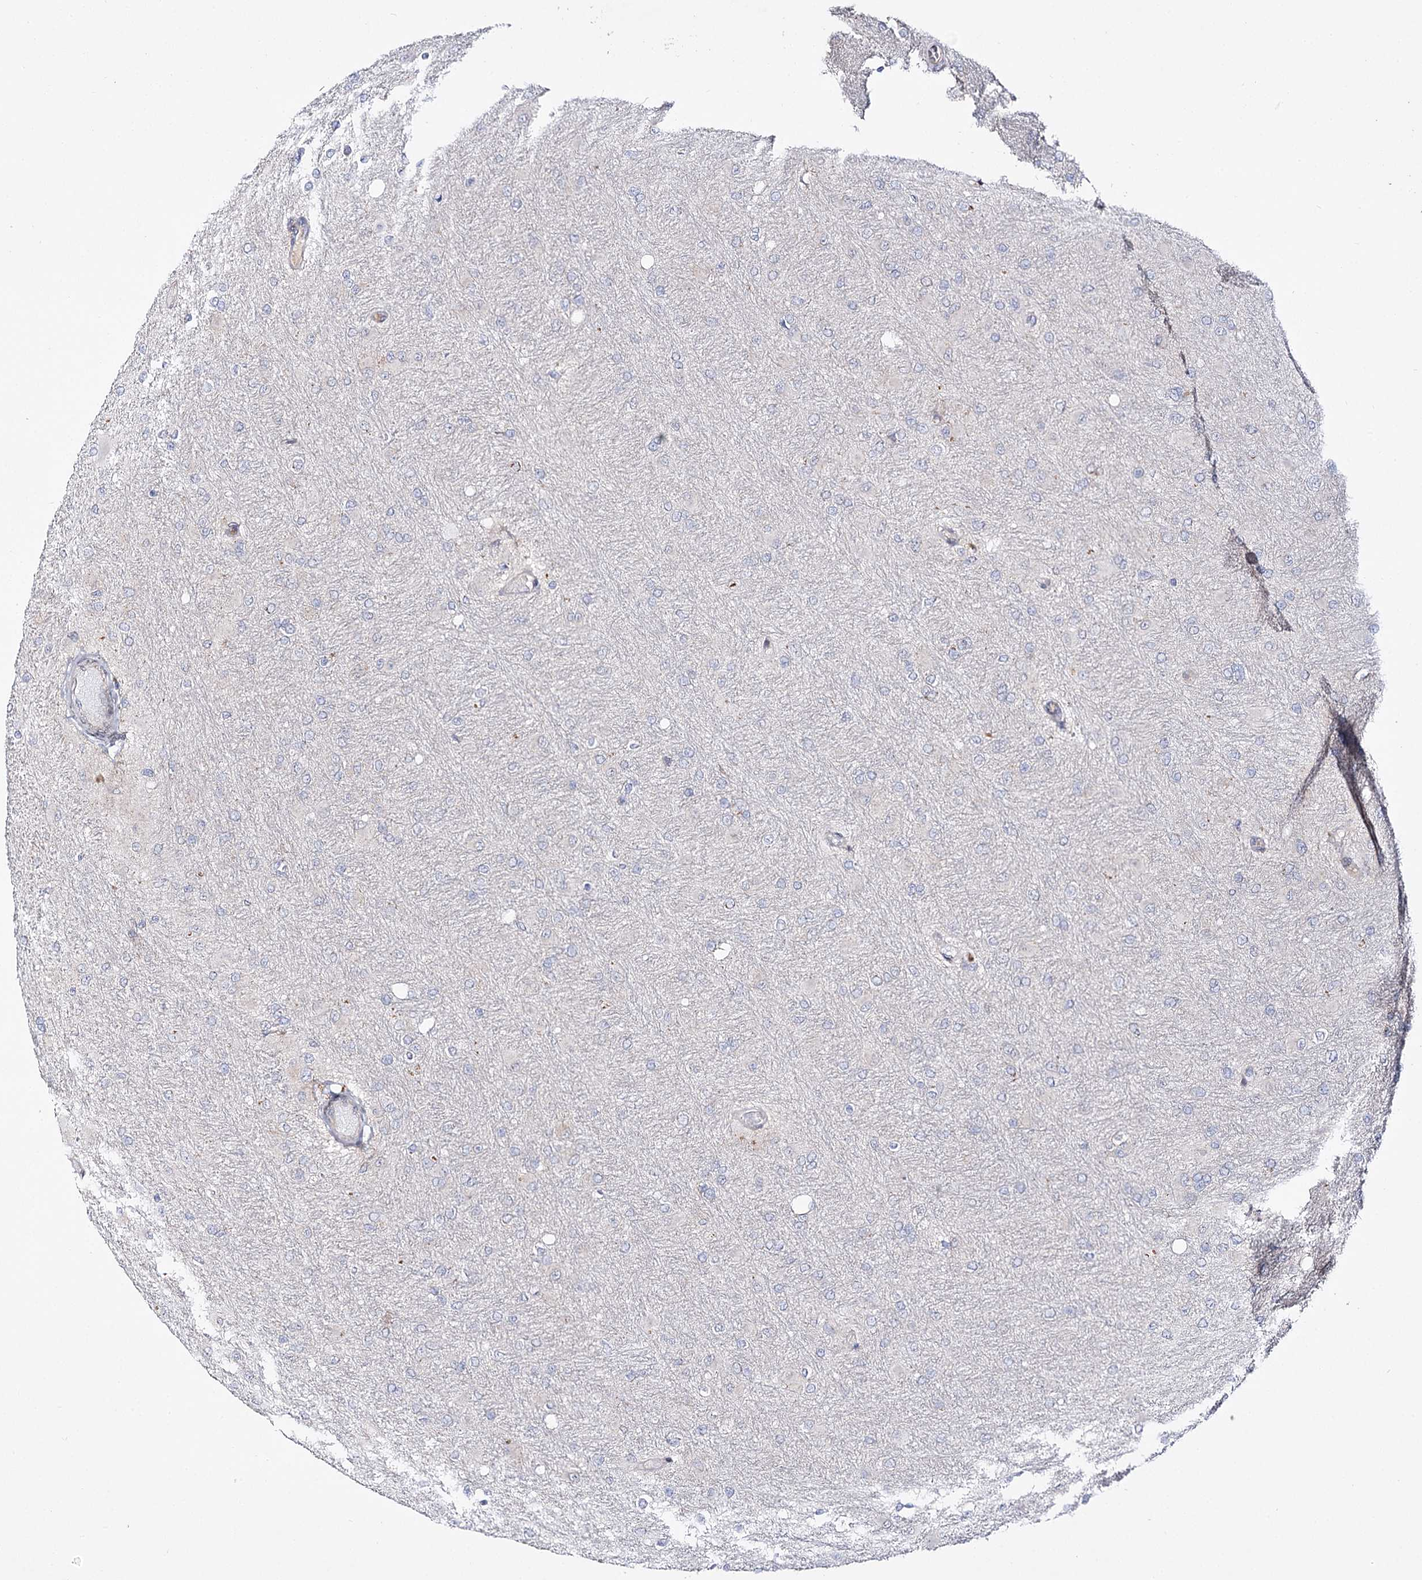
{"staining": {"intensity": "negative", "quantity": "none", "location": "none"}, "tissue": "glioma", "cell_type": "Tumor cells", "image_type": "cancer", "snomed": [{"axis": "morphology", "description": "Glioma, malignant, High grade"}, {"axis": "topography", "description": "Cerebral cortex"}], "caption": "This is an IHC histopathology image of malignant glioma (high-grade). There is no positivity in tumor cells.", "gene": "C11orf80", "patient": {"sex": "female", "age": 36}}